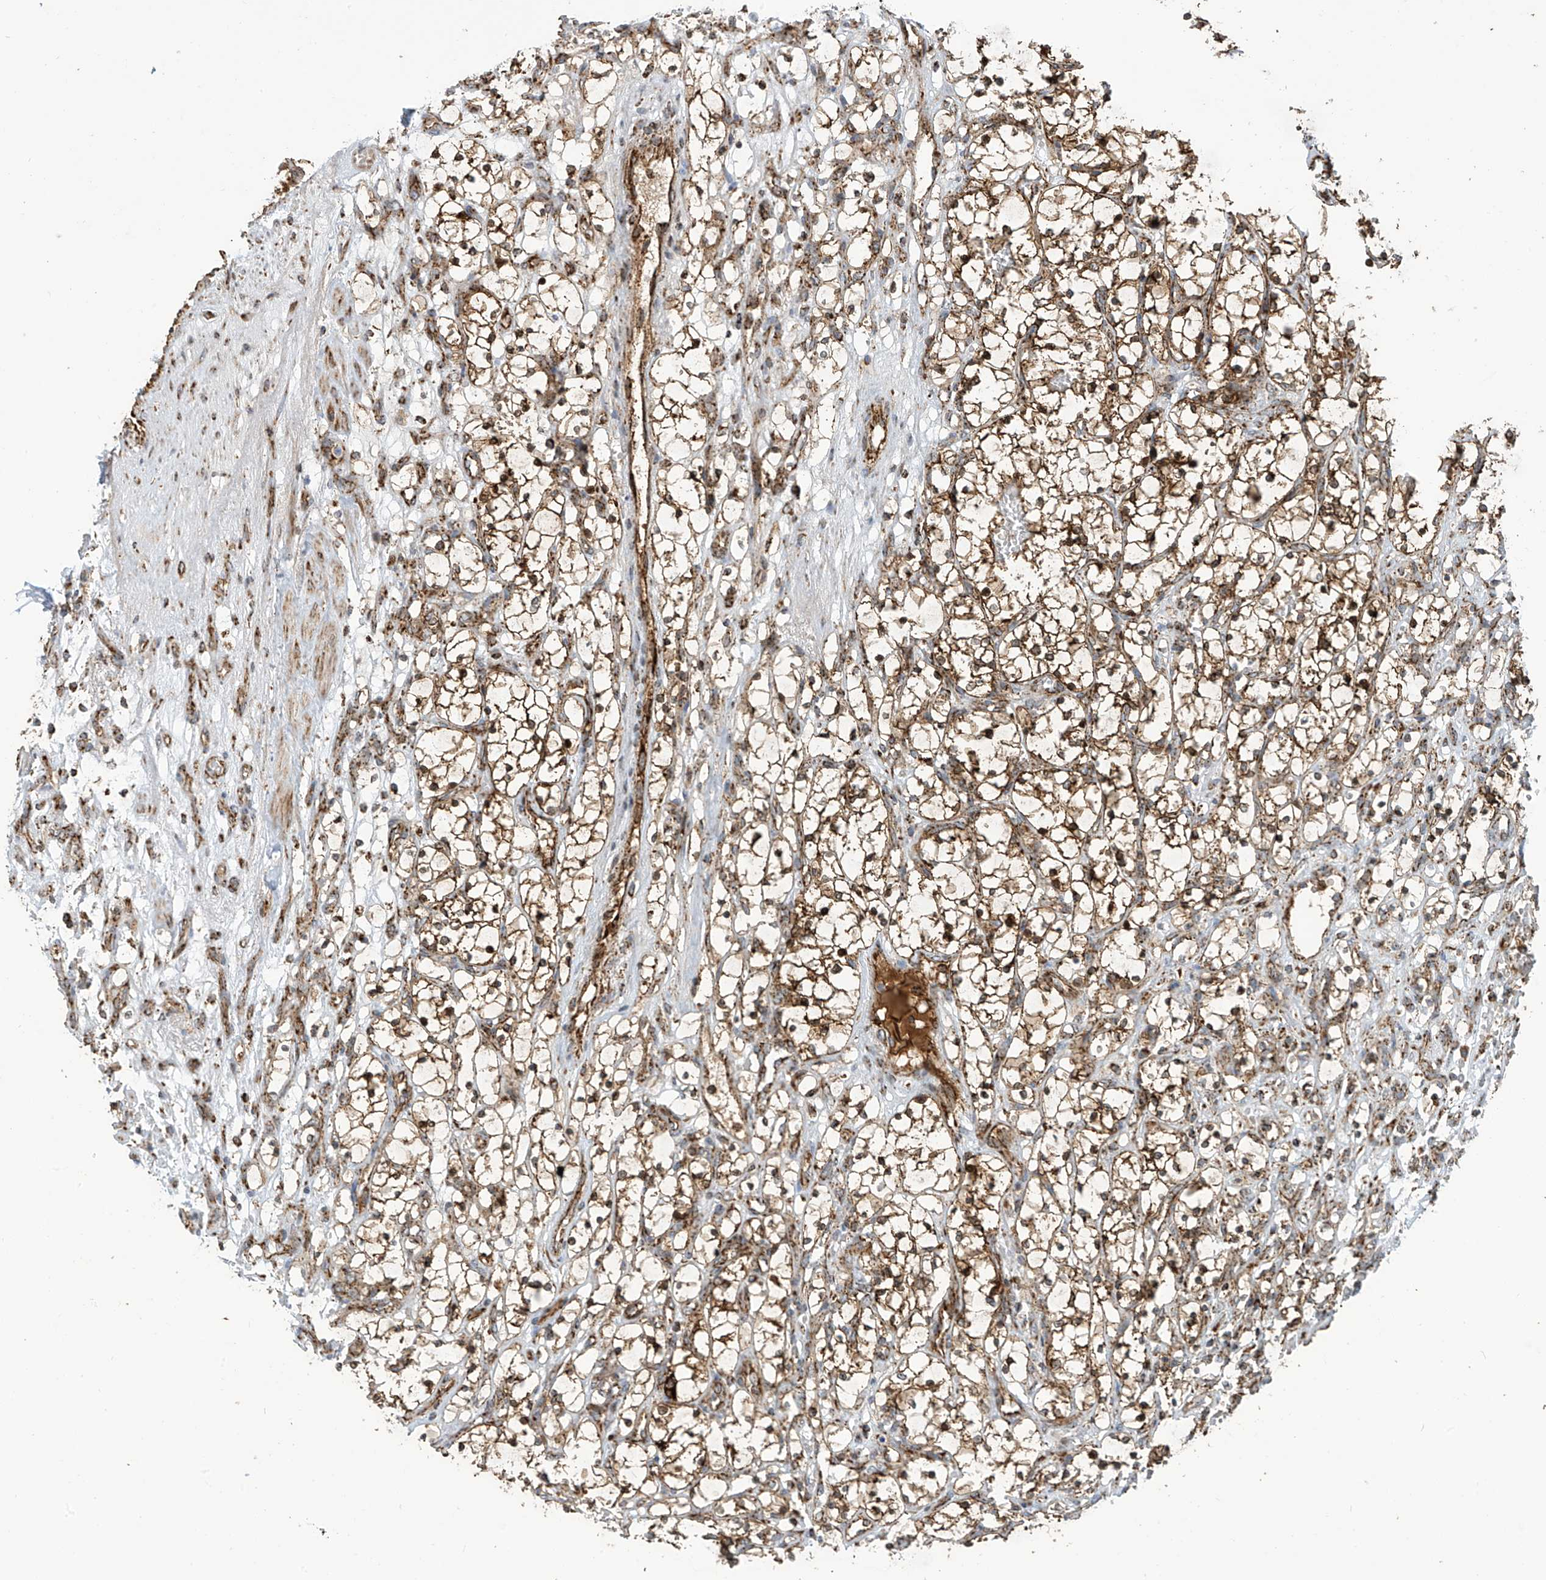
{"staining": {"intensity": "moderate", "quantity": ">75%", "location": "cytoplasmic/membranous"}, "tissue": "renal cancer", "cell_type": "Tumor cells", "image_type": "cancer", "snomed": [{"axis": "morphology", "description": "Adenocarcinoma, NOS"}, {"axis": "topography", "description": "Kidney"}], "caption": "Human renal cancer stained for a protein (brown) displays moderate cytoplasmic/membranous positive positivity in about >75% of tumor cells.", "gene": "COX10", "patient": {"sex": "female", "age": 69}}